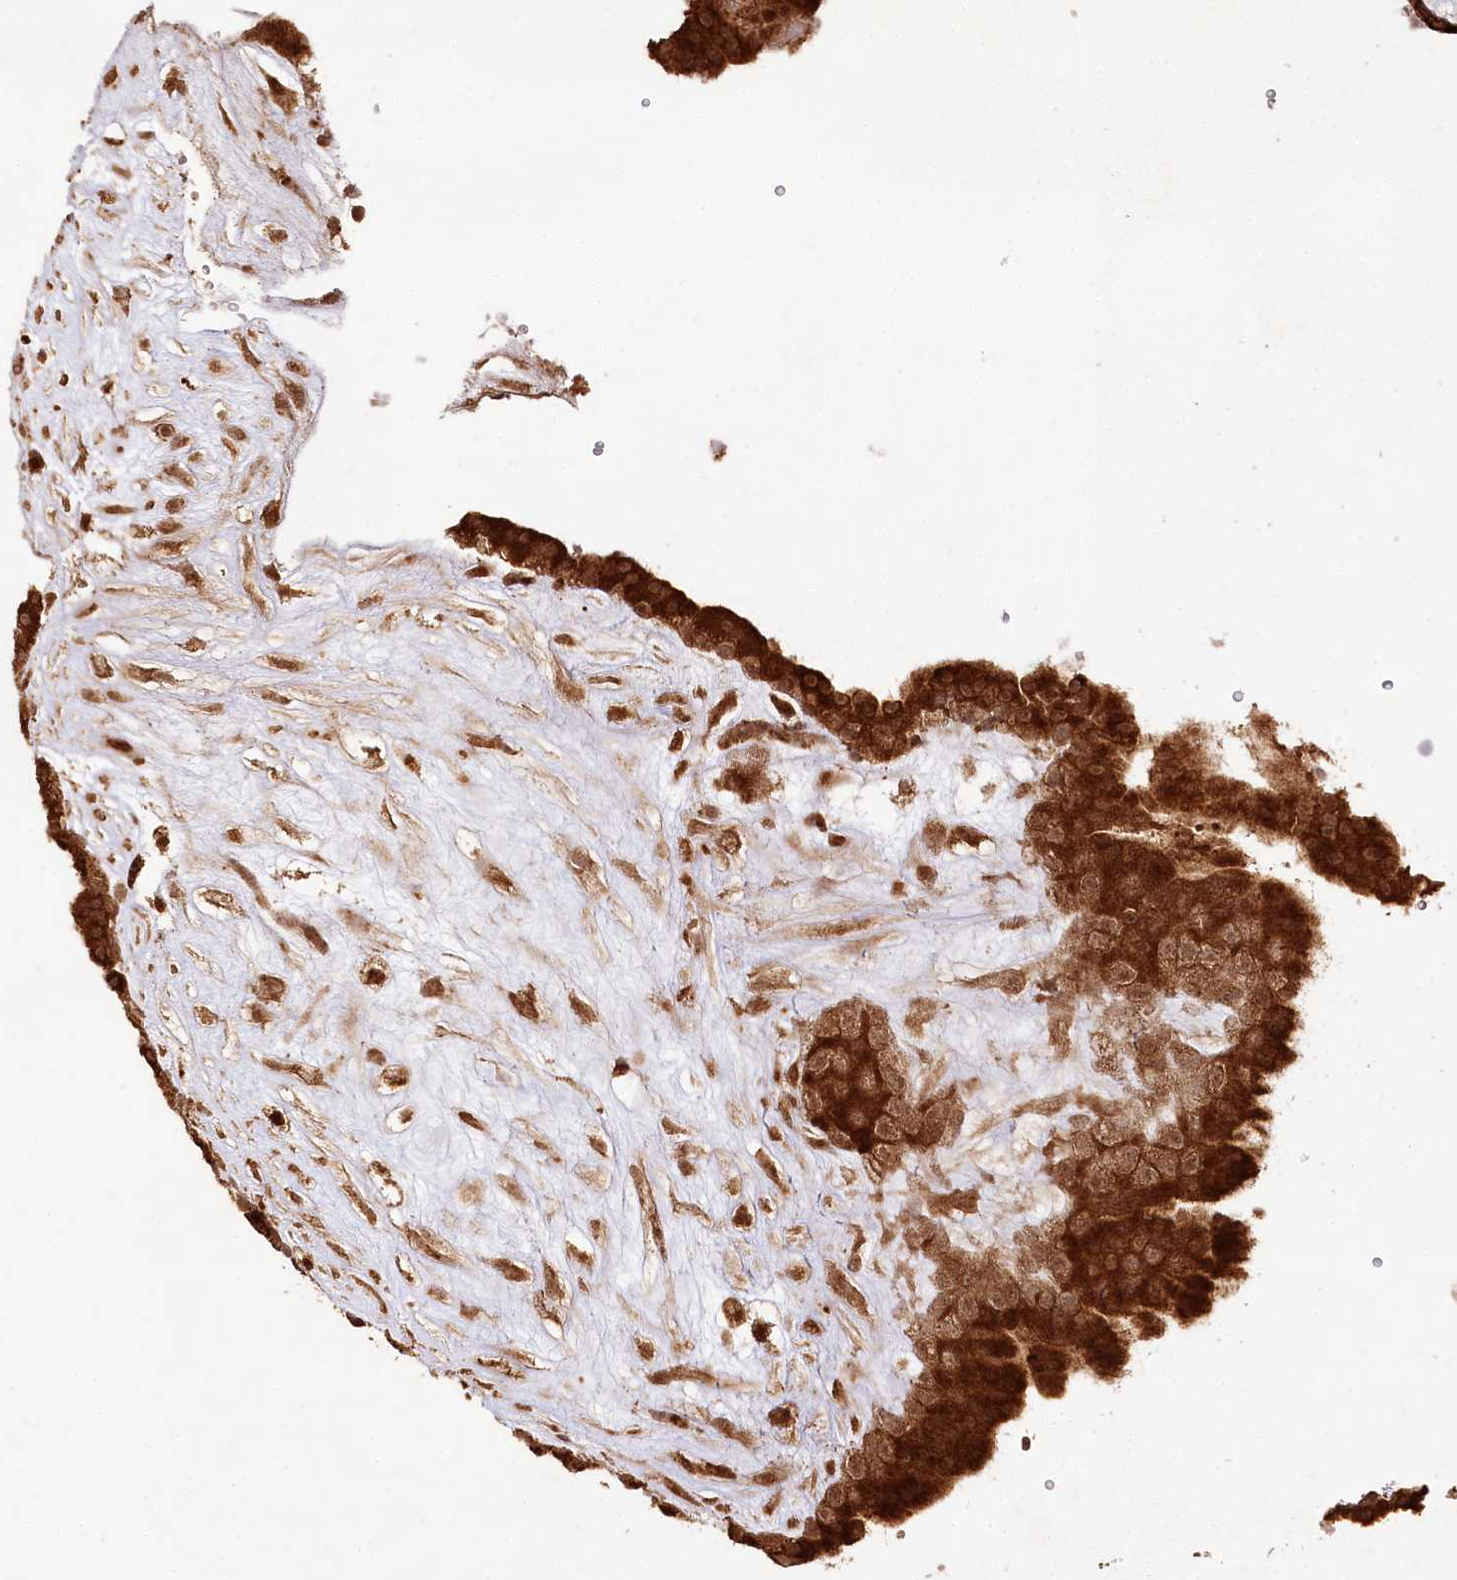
{"staining": {"intensity": "strong", "quantity": ">75%", "location": "cytoplasmic/membranous,nuclear"}, "tissue": "placenta", "cell_type": "Decidual cells", "image_type": "normal", "snomed": [{"axis": "morphology", "description": "Normal tissue, NOS"}, {"axis": "topography", "description": "Placenta"}], "caption": "IHC staining of unremarkable placenta, which reveals high levels of strong cytoplasmic/membranous,nuclear positivity in about >75% of decidual cells indicating strong cytoplasmic/membranous,nuclear protein expression. The staining was performed using DAB (brown) for protein detection and nuclei were counterstained in hematoxylin (blue).", "gene": "ULK2", "patient": {"sex": "female", "age": 18}}